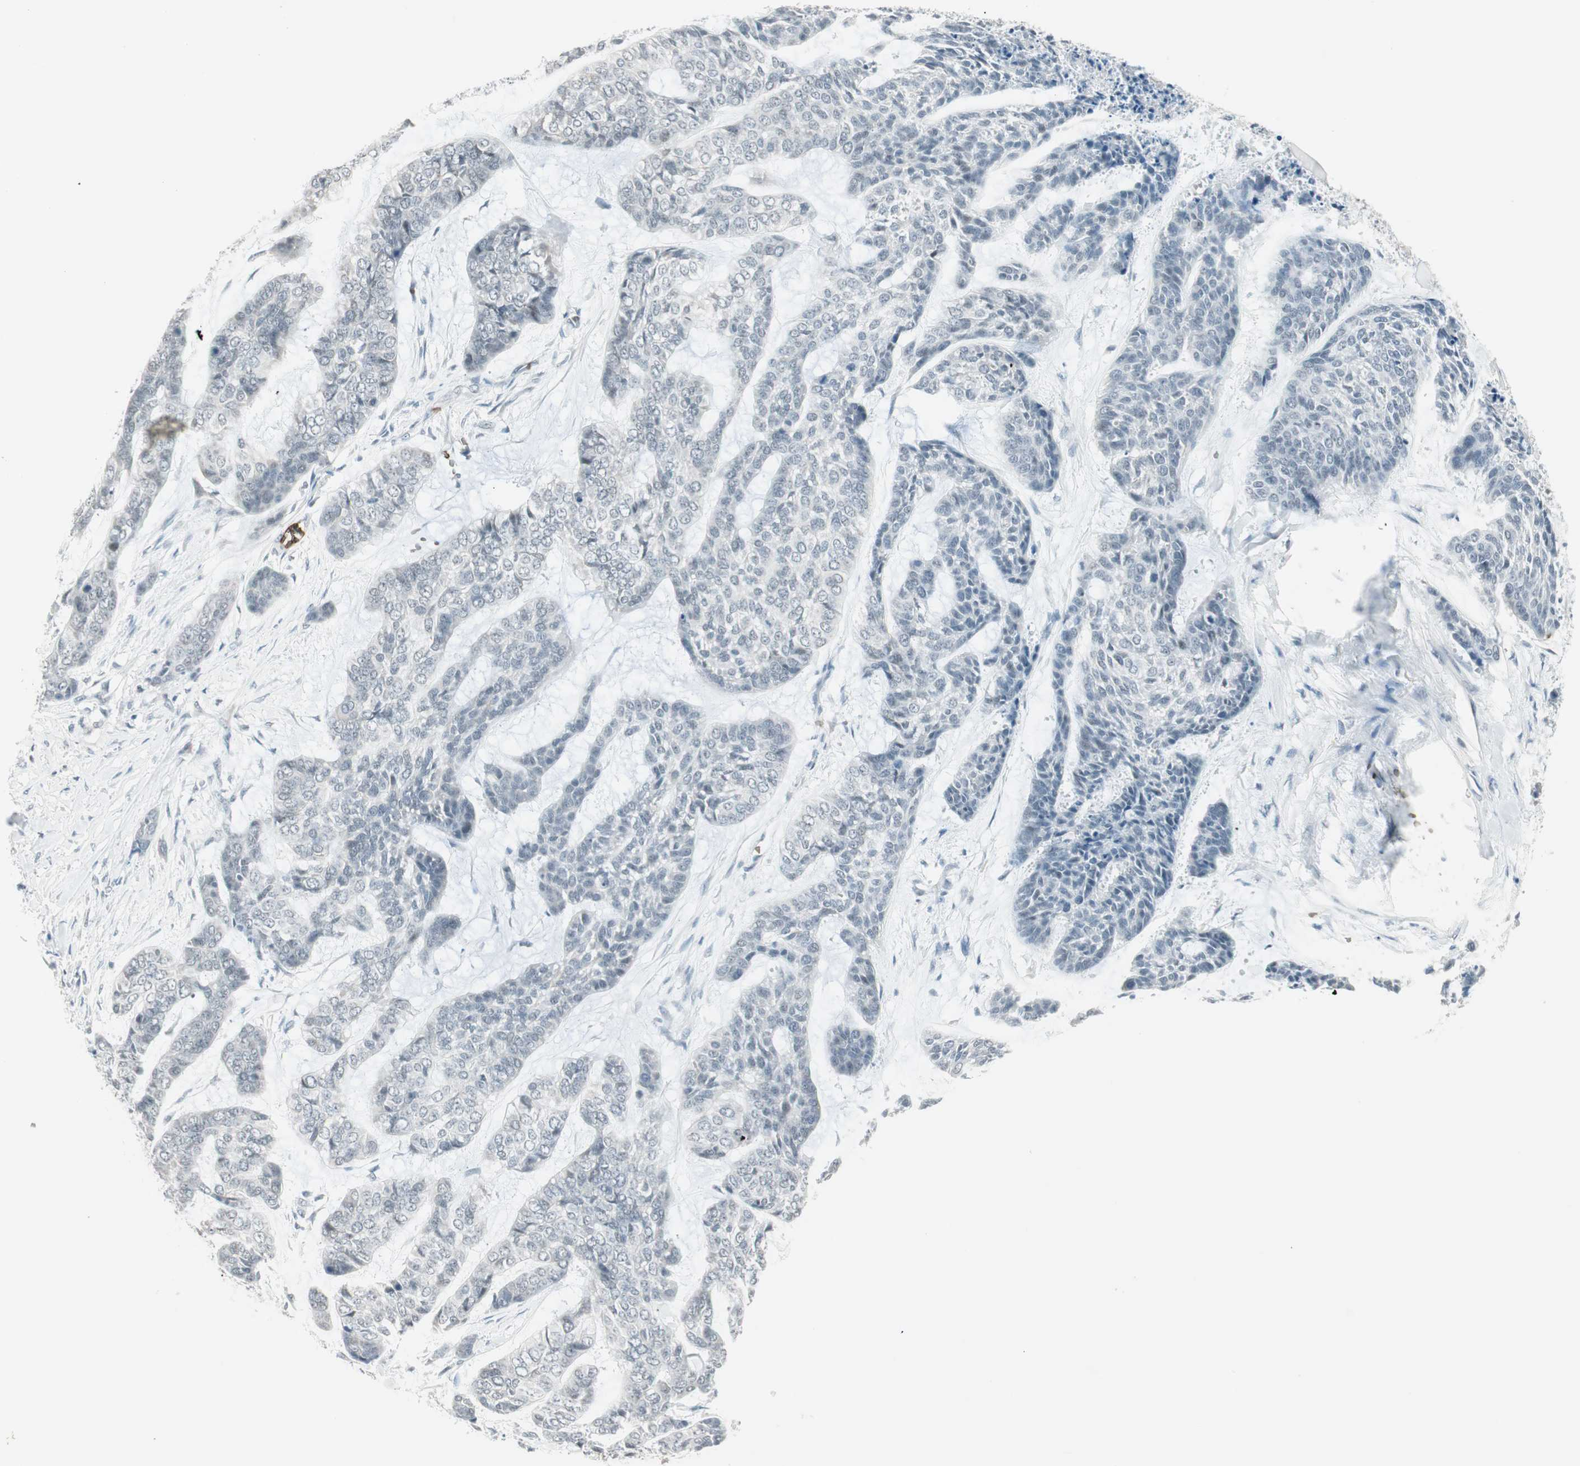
{"staining": {"intensity": "negative", "quantity": "none", "location": "none"}, "tissue": "skin cancer", "cell_type": "Tumor cells", "image_type": "cancer", "snomed": [{"axis": "morphology", "description": "Basal cell carcinoma"}, {"axis": "topography", "description": "Skin"}], "caption": "Immunohistochemistry (IHC) of human basal cell carcinoma (skin) reveals no expression in tumor cells.", "gene": "MAP4K1", "patient": {"sex": "female", "age": 64}}